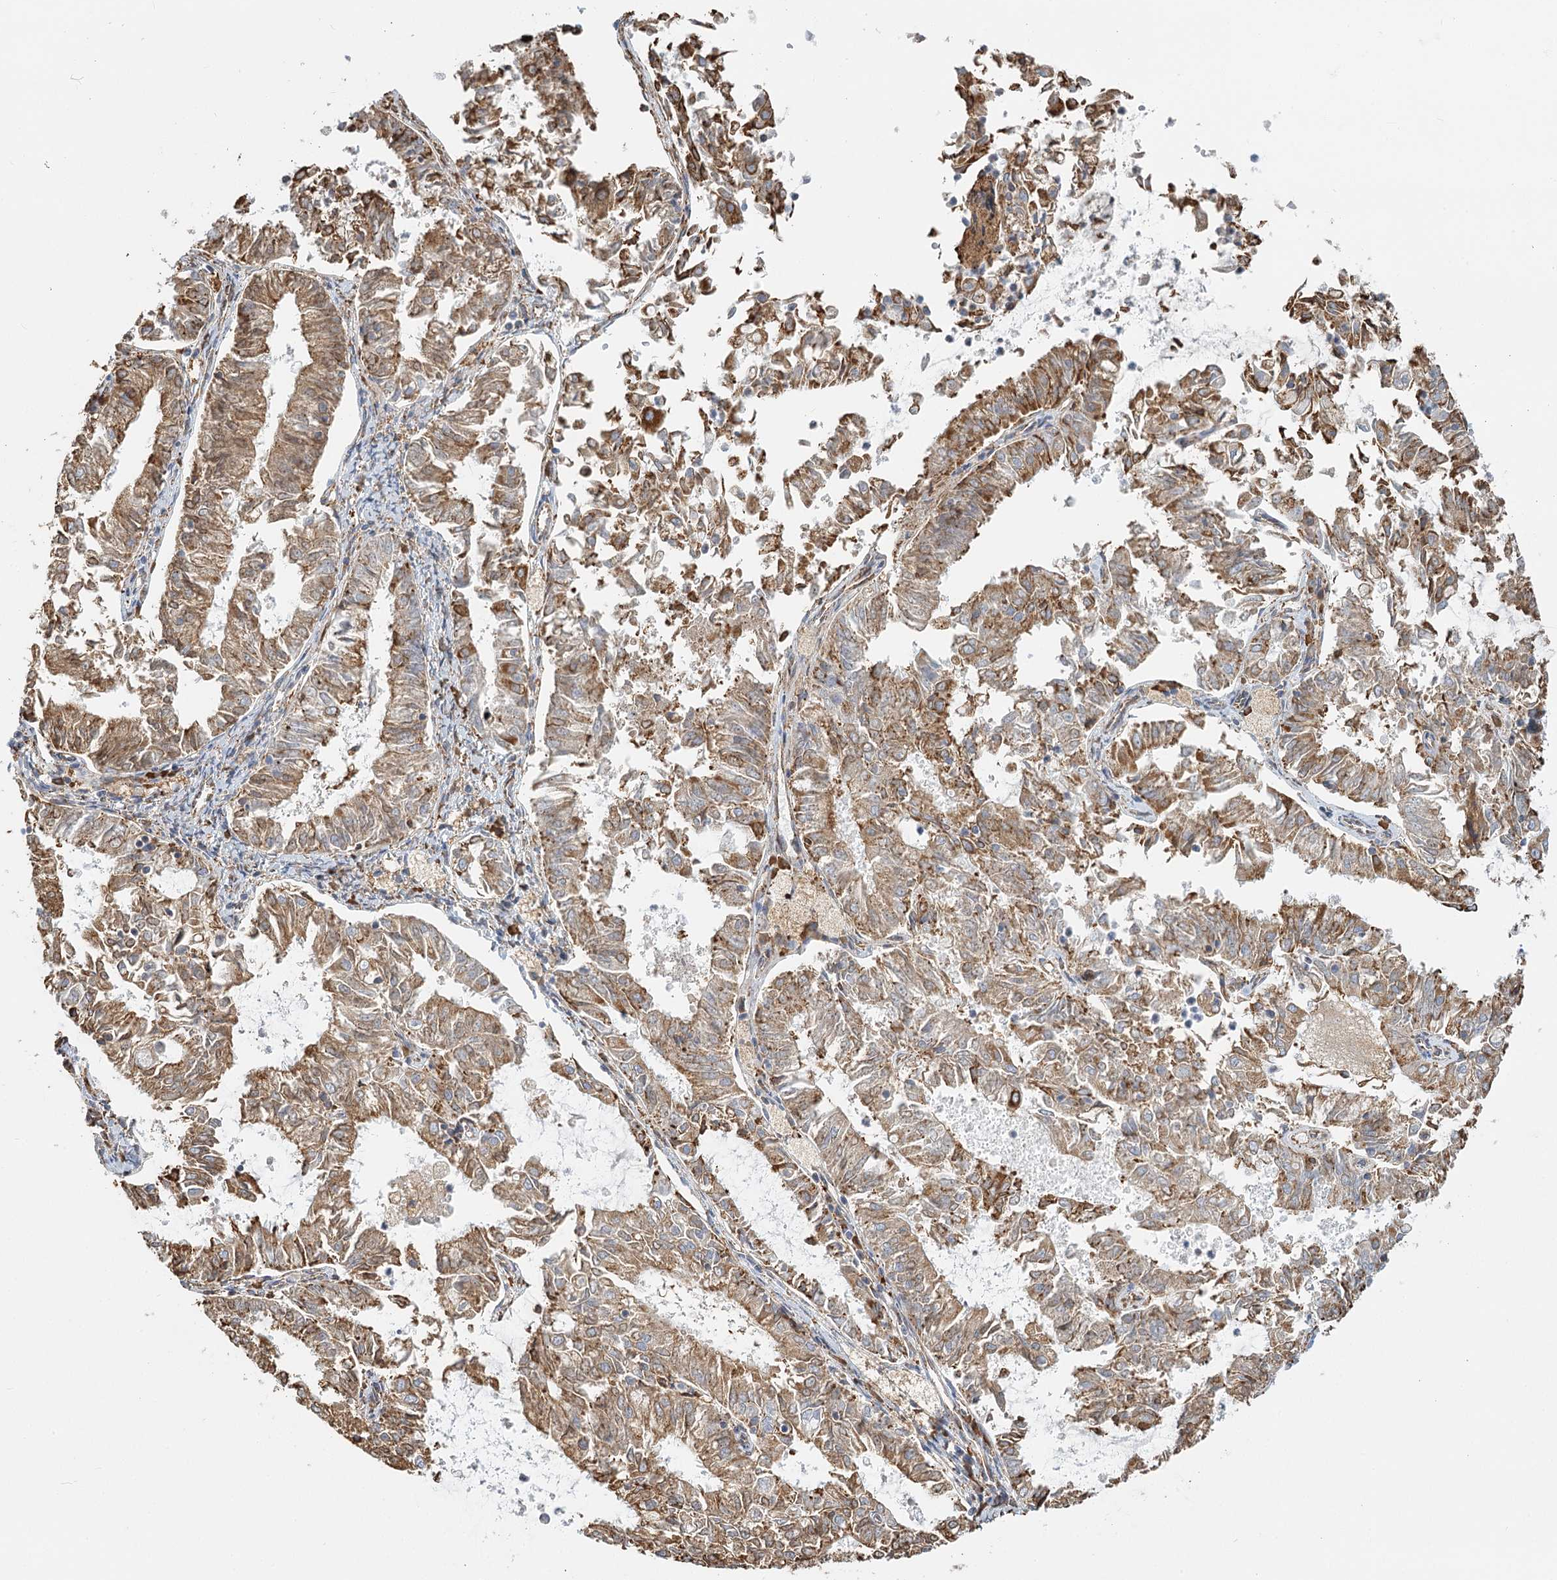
{"staining": {"intensity": "moderate", "quantity": ">75%", "location": "cytoplasmic/membranous"}, "tissue": "endometrial cancer", "cell_type": "Tumor cells", "image_type": "cancer", "snomed": [{"axis": "morphology", "description": "Adenocarcinoma, NOS"}, {"axis": "topography", "description": "Endometrium"}], "caption": "Human endometrial cancer stained with a protein marker exhibits moderate staining in tumor cells.", "gene": "TAS1R1", "patient": {"sex": "female", "age": 57}}